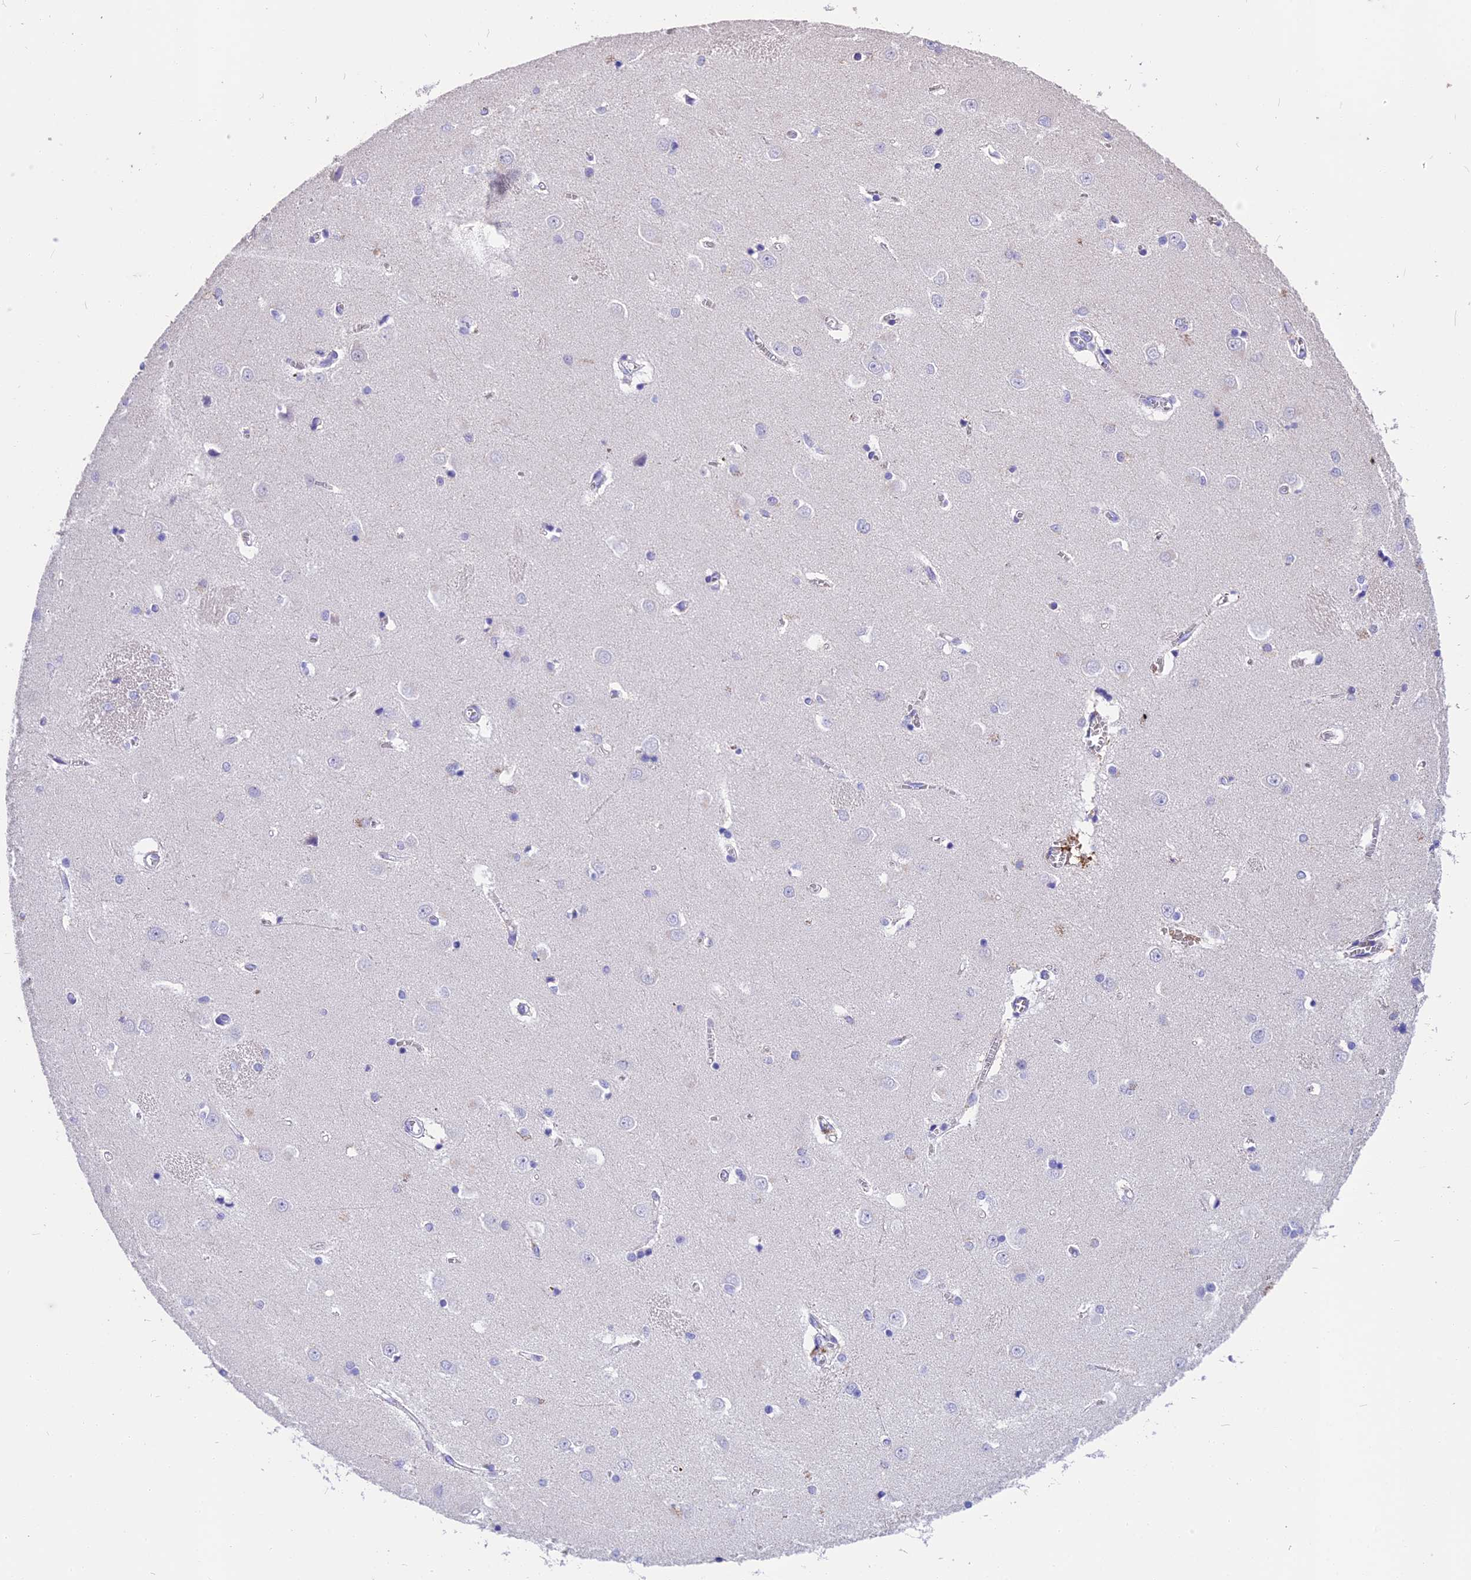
{"staining": {"intensity": "negative", "quantity": "none", "location": "none"}, "tissue": "caudate", "cell_type": "Glial cells", "image_type": "normal", "snomed": [{"axis": "morphology", "description": "Normal tissue, NOS"}, {"axis": "topography", "description": "Lateral ventricle wall"}], "caption": "Histopathology image shows no significant protein expression in glial cells of benign caudate.", "gene": "TNNC2", "patient": {"sex": "male", "age": 37}}